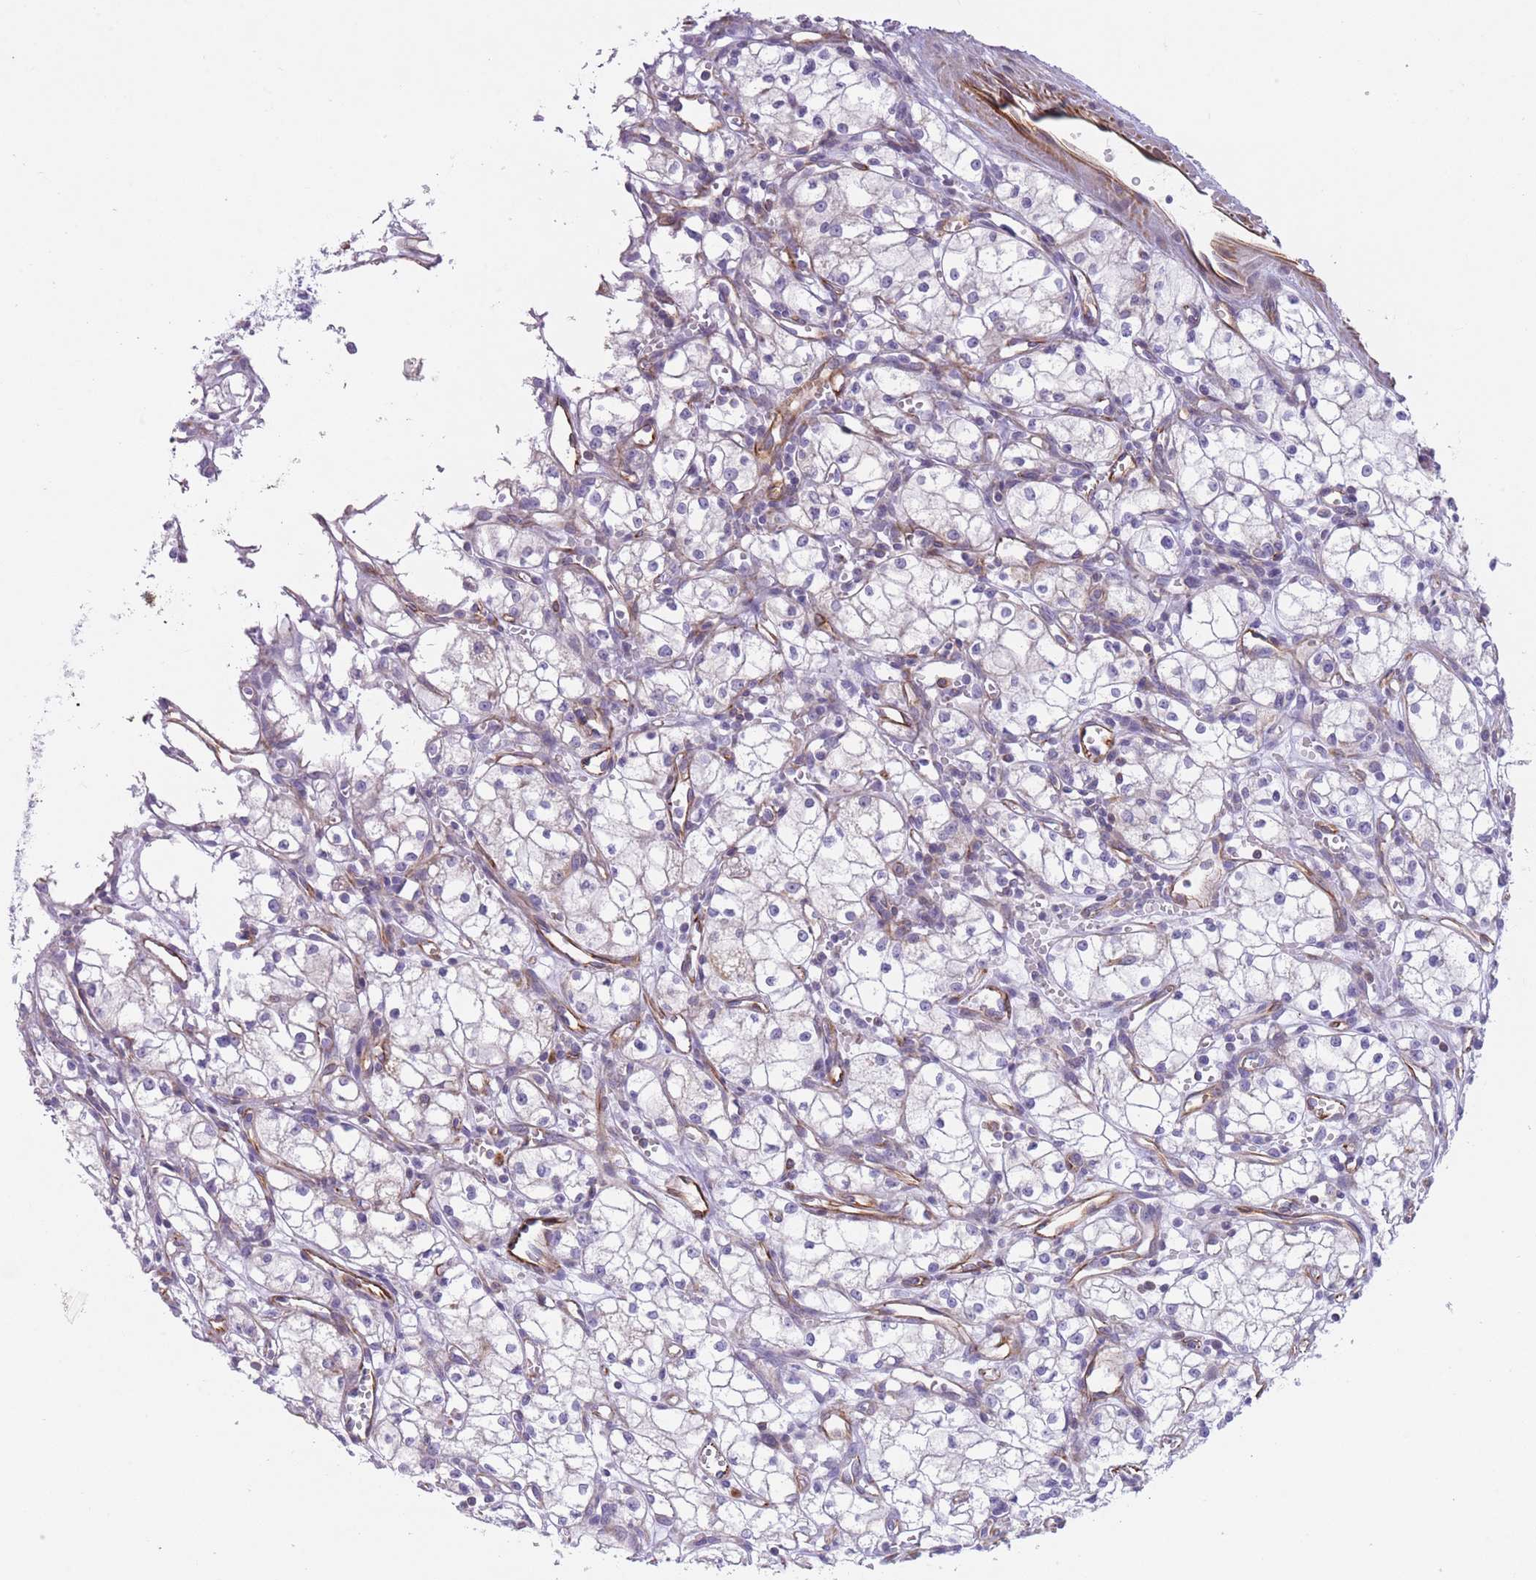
{"staining": {"intensity": "negative", "quantity": "none", "location": "none"}, "tissue": "renal cancer", "cell_type": "Tumor cells", "image_type": "cancer", "snomed": [{"axis": "morphology", "description": "Adenocarcinoma, NOS"}, {"axis": "topography", "description": "Kidney"}], "caption": "Immunohistochemical staining of renal adenocarcinoma displays no significant positivity in tumor cells.", "gene": "PTCD1", "patient": {"sex": "male", "age": 59}}